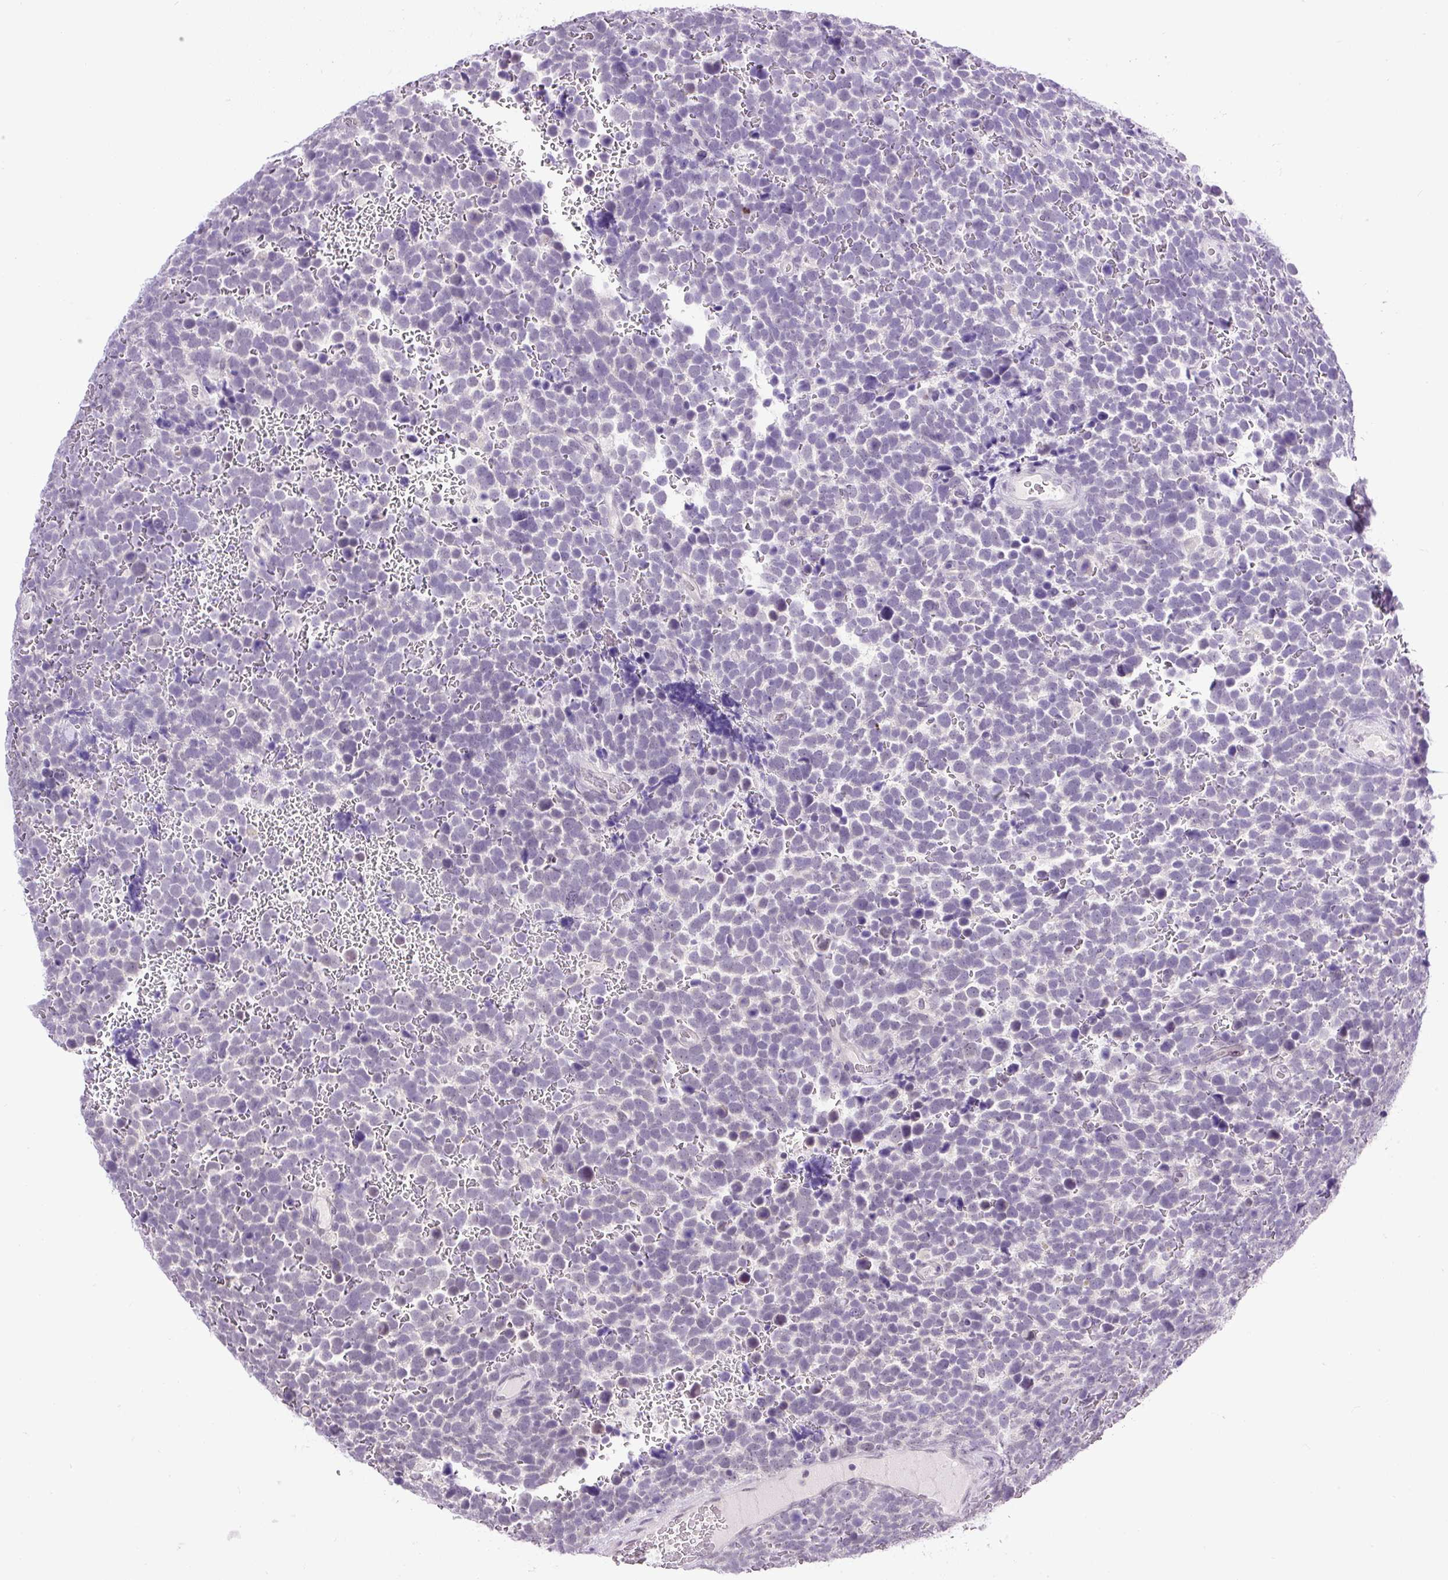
{"staining": {"intensity": "negative", "quantity": "none", "location": "none"}, "tissue": "urothelial cancer", "cell_type": "Tumor cells", "image_type": "cancer", "snomed": [{"axis": "morphology", "description": "Urothelial carcinoma, High grade"}, {"axis": "topography", "description": "Urinary bladder"}], "caption": "Immunohistochemical staining of urothelial carcinoma (high-grade) reveals no significant staining in tumor cells. (Brightfield microscopy of DAB (3,3'-diaminobenzidine) IHC at high magnification).", "gene": "WNT10B", "patient": {"sex": "female", "age": 82}}